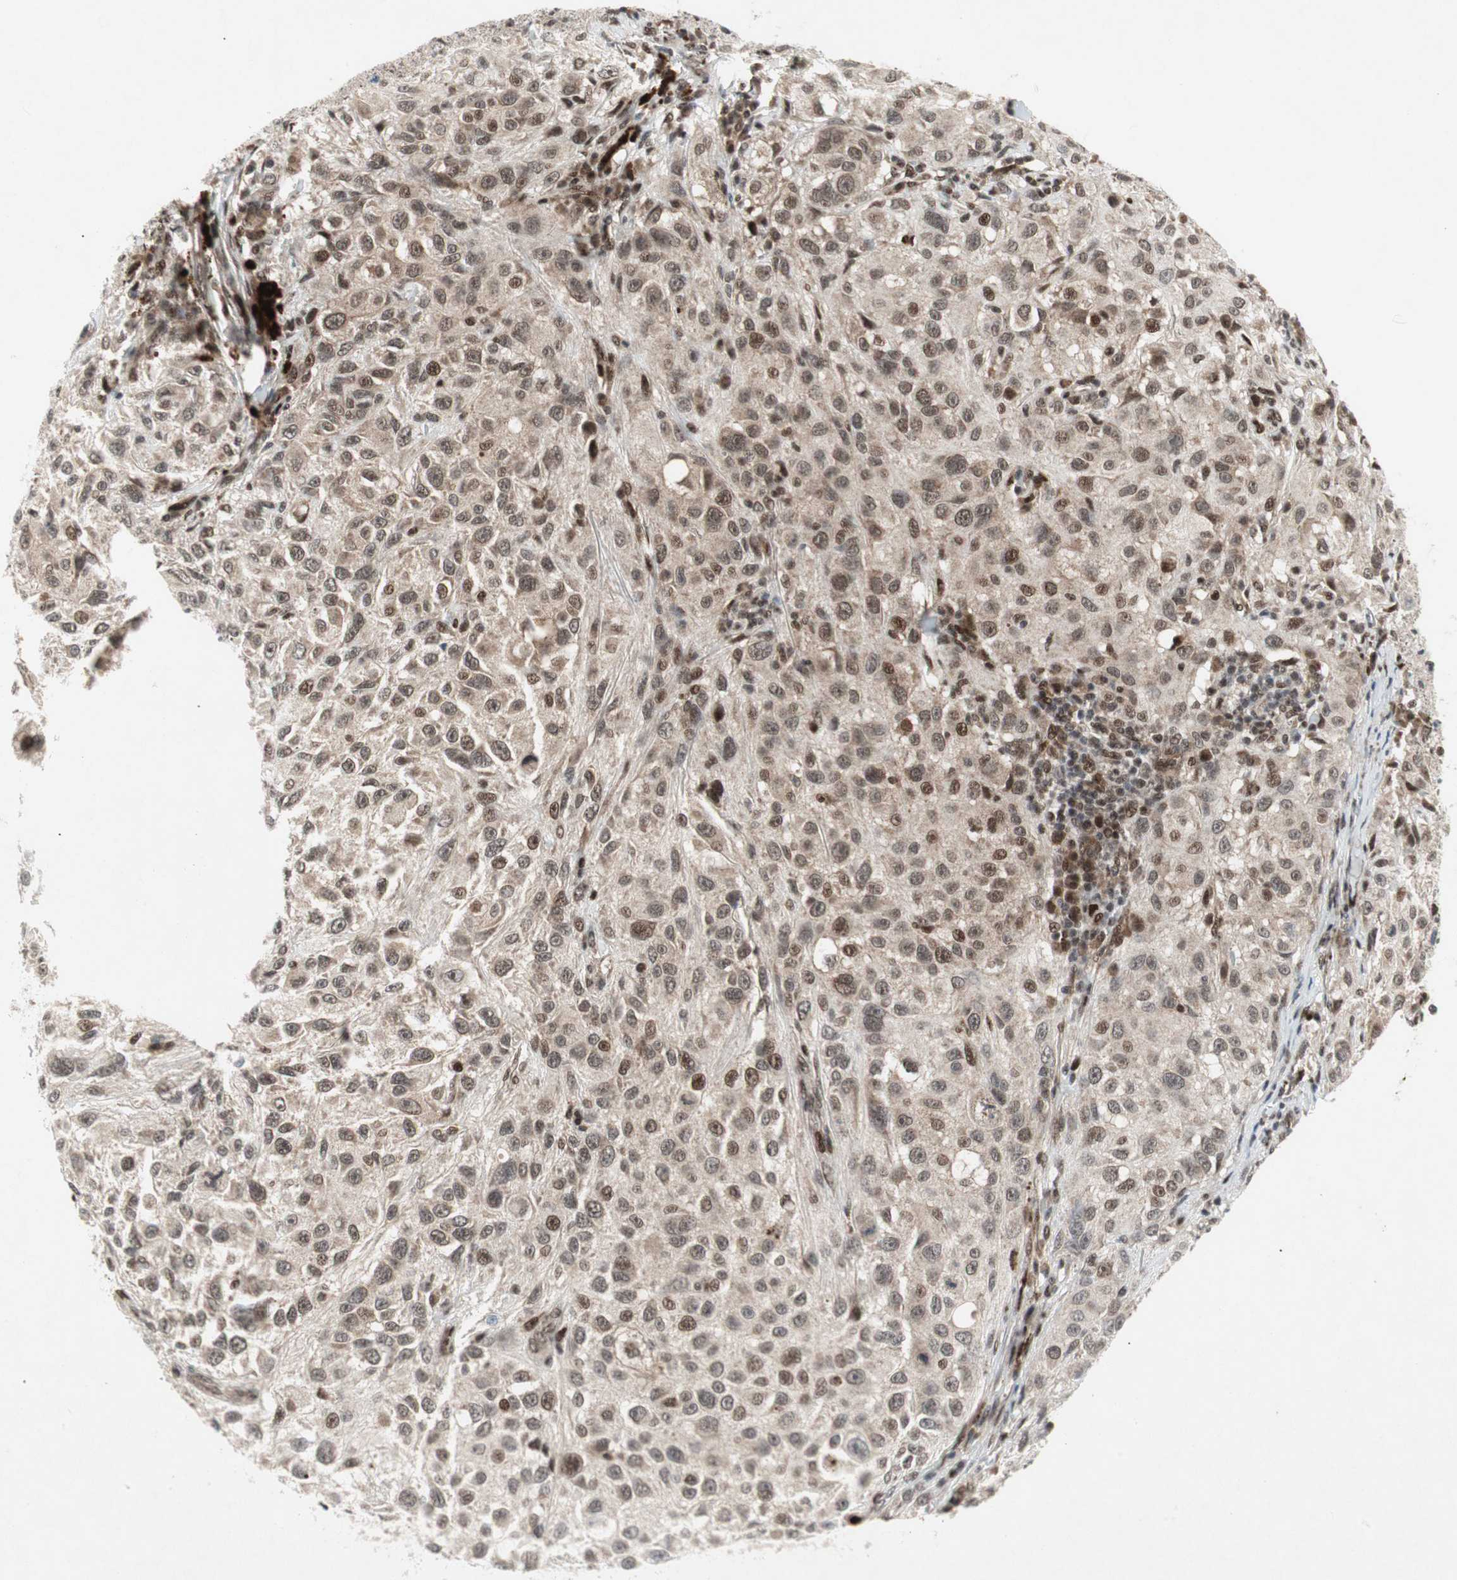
{"staining": {"intensity": "moderate", "quantity": ">75%", "location": "nuclear"}, "tissue": "melanoma", "cell_type": "Tumor cells", "image_type": "cancer", "snomed": [{"axis": "morphology", "description": "Necrosis, NOS"}, {"axis": "morphology", "description": "Malignant melanoma, NOS"}, {"axis": "topography", "description": "Skin"}], "caption": "High-power microscopy captured an immunohistochemistry image of melanoma, revealing moderate nuclear positivity in about >75% of tumor cells.", "gene": "TCF12", "patient": {"sex": "female", "age": 87}}